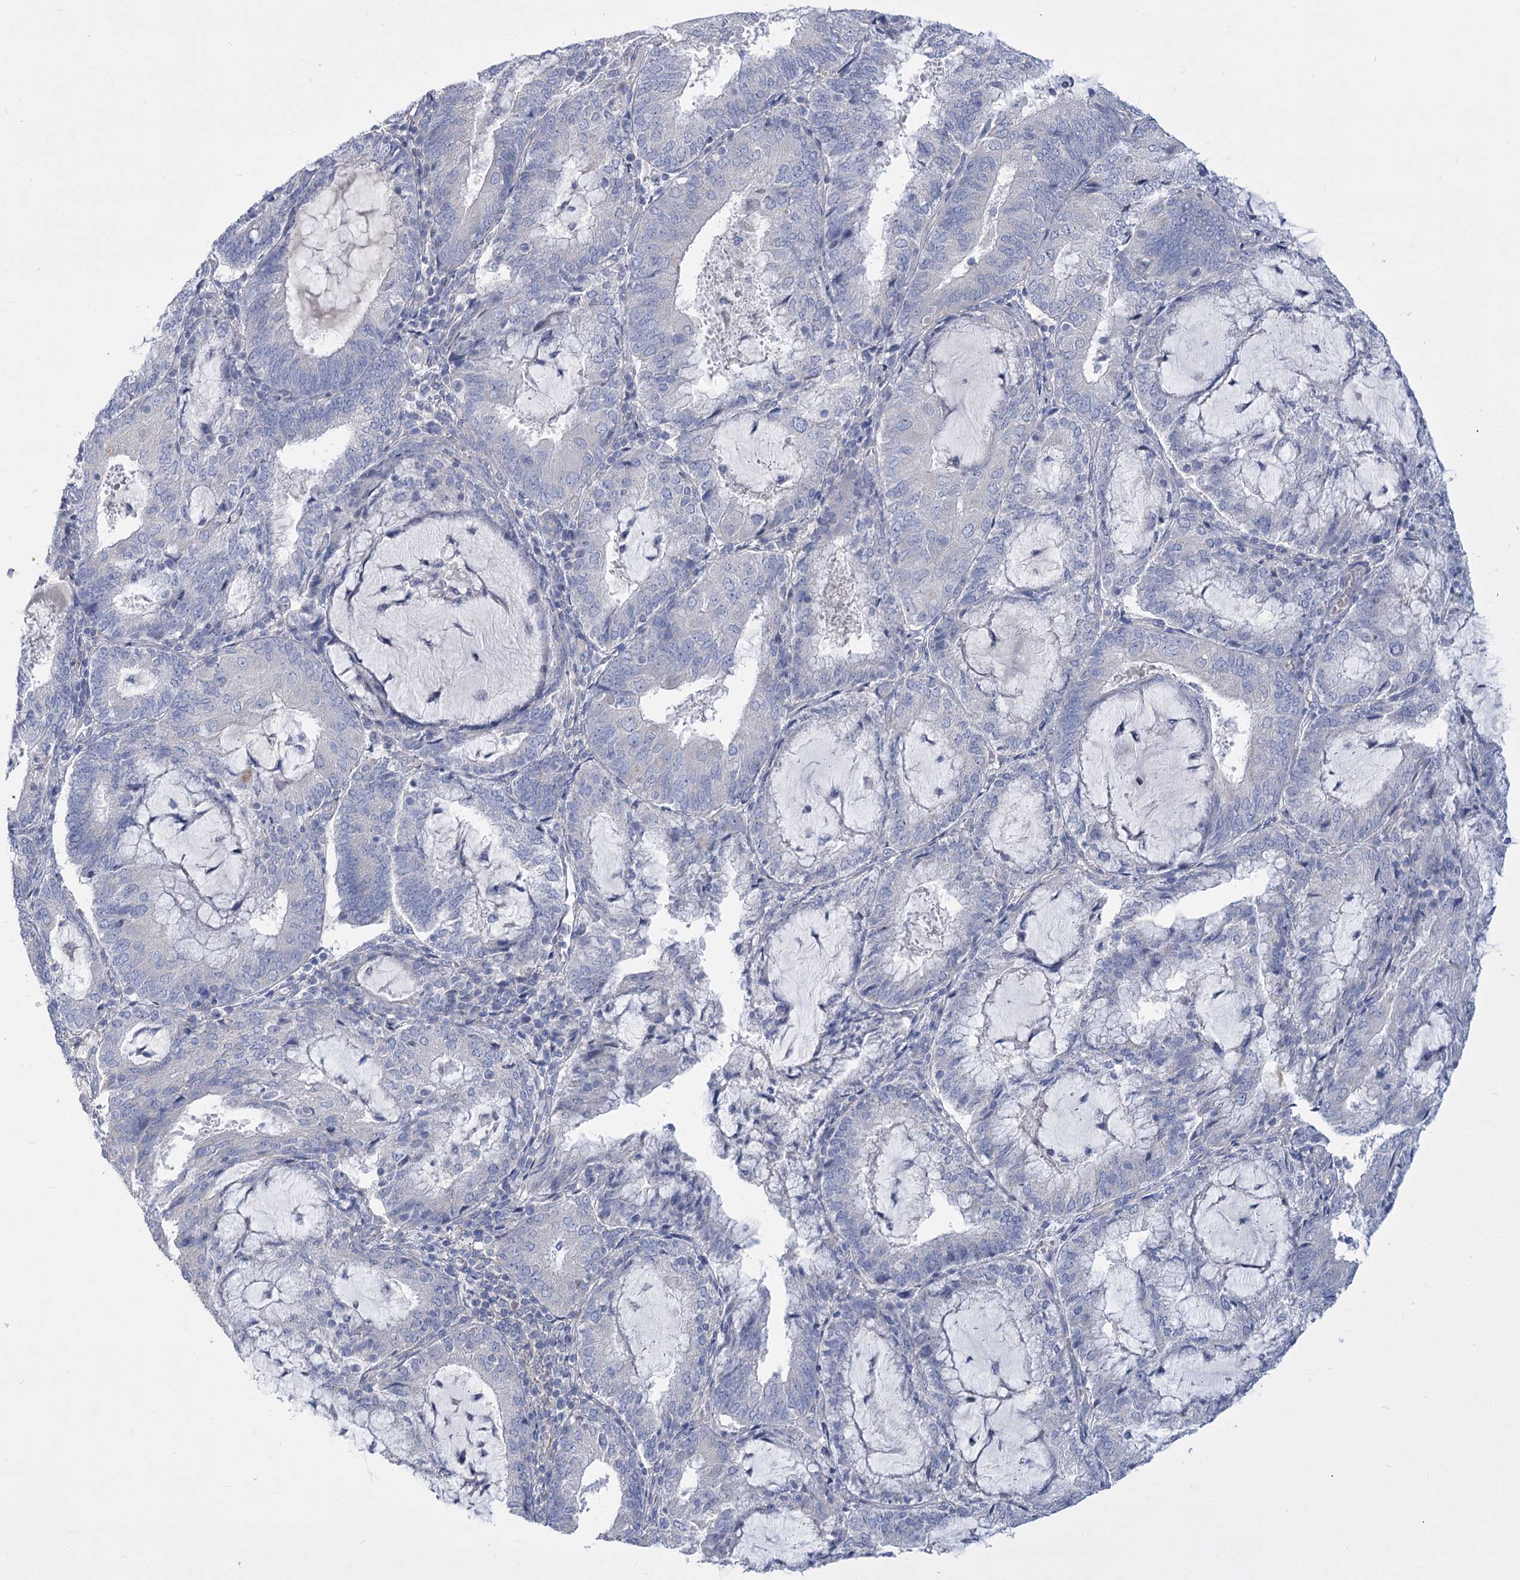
{"staining": {"intensity": "negative", "quantity": "none", "location": "none"}, "tissue": "endometrial cancer", "cell_type": "Tumor cells", "image_type": "cancer", "snomed": [{"axis": "morphology", "description": "Adenocarcinoma, NOS"}, {"axis": "topography", "description": "Endometrium"}], "caption": "Immunohistochemistry micrograph of human endometrial cancer (adenocarcinoma) stained for a protein (brown), which demonstrates no positivity in tumor cells.", "gene": "SLC9A3", "patient": {"sex": "female", "age": 81}}